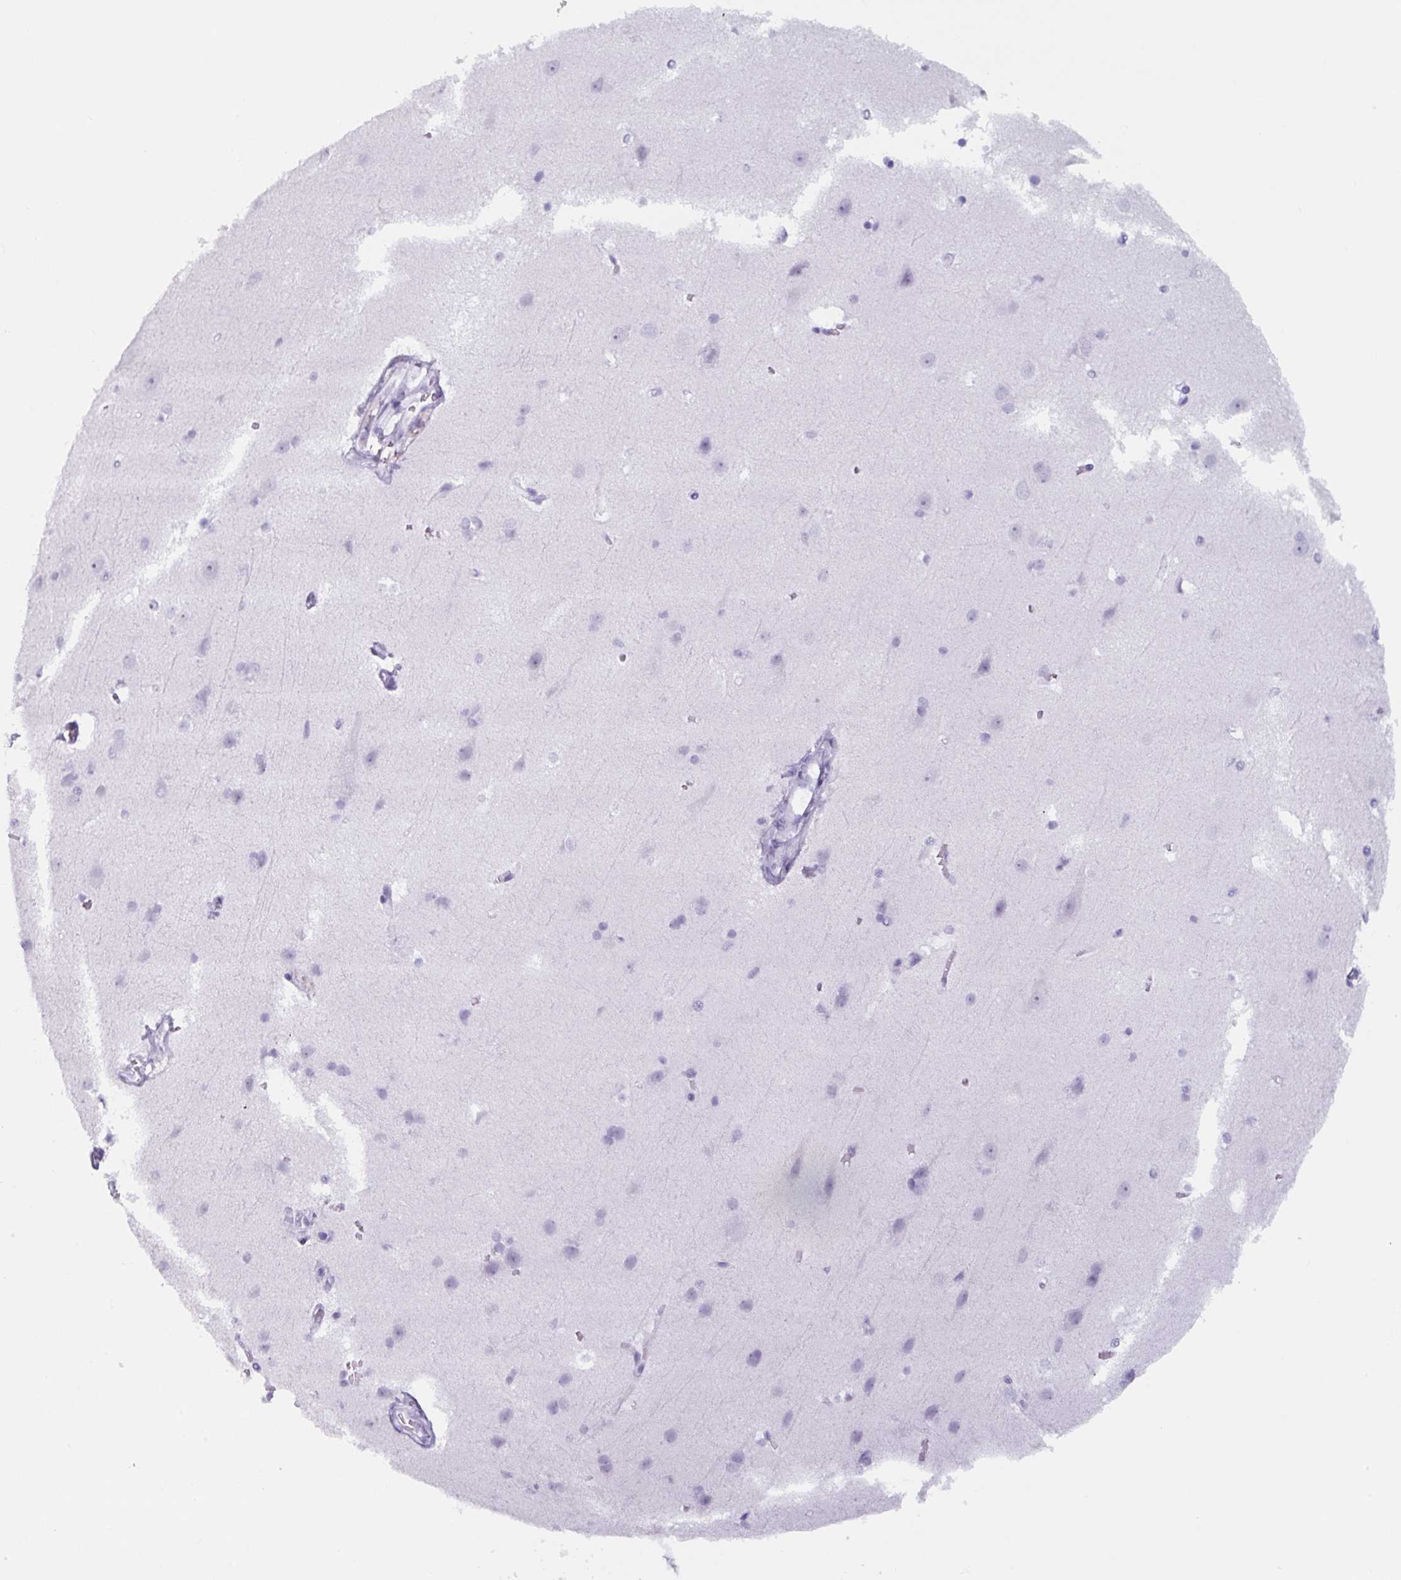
{"staining": {"intensity": "negative", "quantity": "none", "location": "none"}, "tissue": "cerebral cortex", "cell_type": "Endothelial cells", "image_type": "normal", "snomed": [{"axis": "morphology", "description": "Normal tissue, NOS"}, {"axis": "topography", "description": "Cerebral cortex"}], "caption": "Immunohistochemistry (IHC) of unremarkable cerebral cortex demonstrates no expression in endothelial cells.", "gene": "TNFRSF8", "patient": {"sex": "male", "age": 37}}